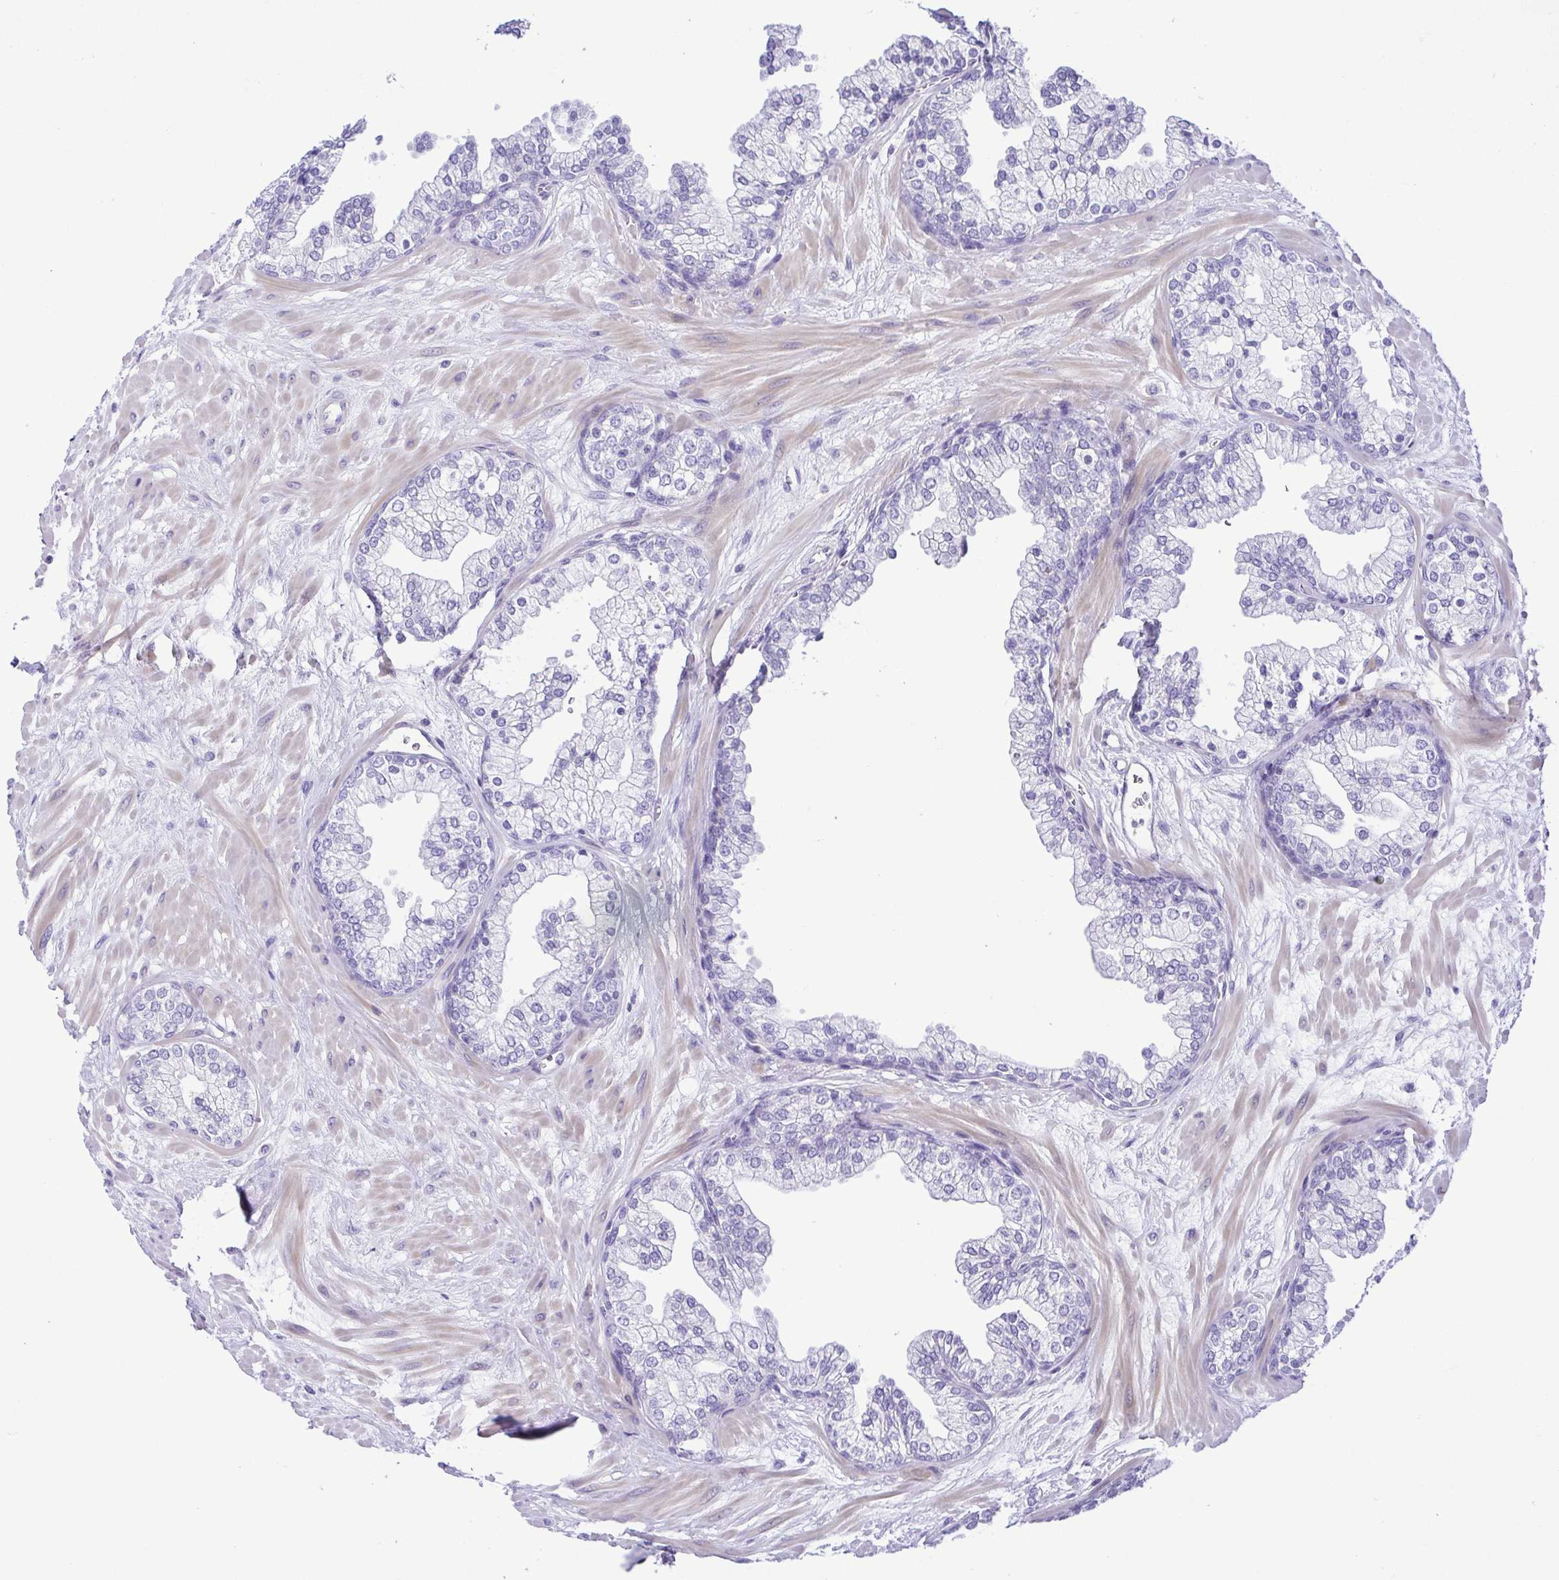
{"staining": {"intensity": "negative", "quantity": "none", "location": "none"}, "tissue": "prostate", "cell_type": "Glandular cells", "image_type": "normal", "snomed": [{"axis": "morphology", "description": "Normal tissue, NOS"}, {"axis": "topography", "description": "Prostate"}, {"axis": "topography", "description": "Peripheral nerve tissue"}], "caption": "The immunohistochemistry histopathology image has no significant positivity in glandular cells of prostate.", "gene": "GPR182", "patient": {"sex": "male", "age": 61}}